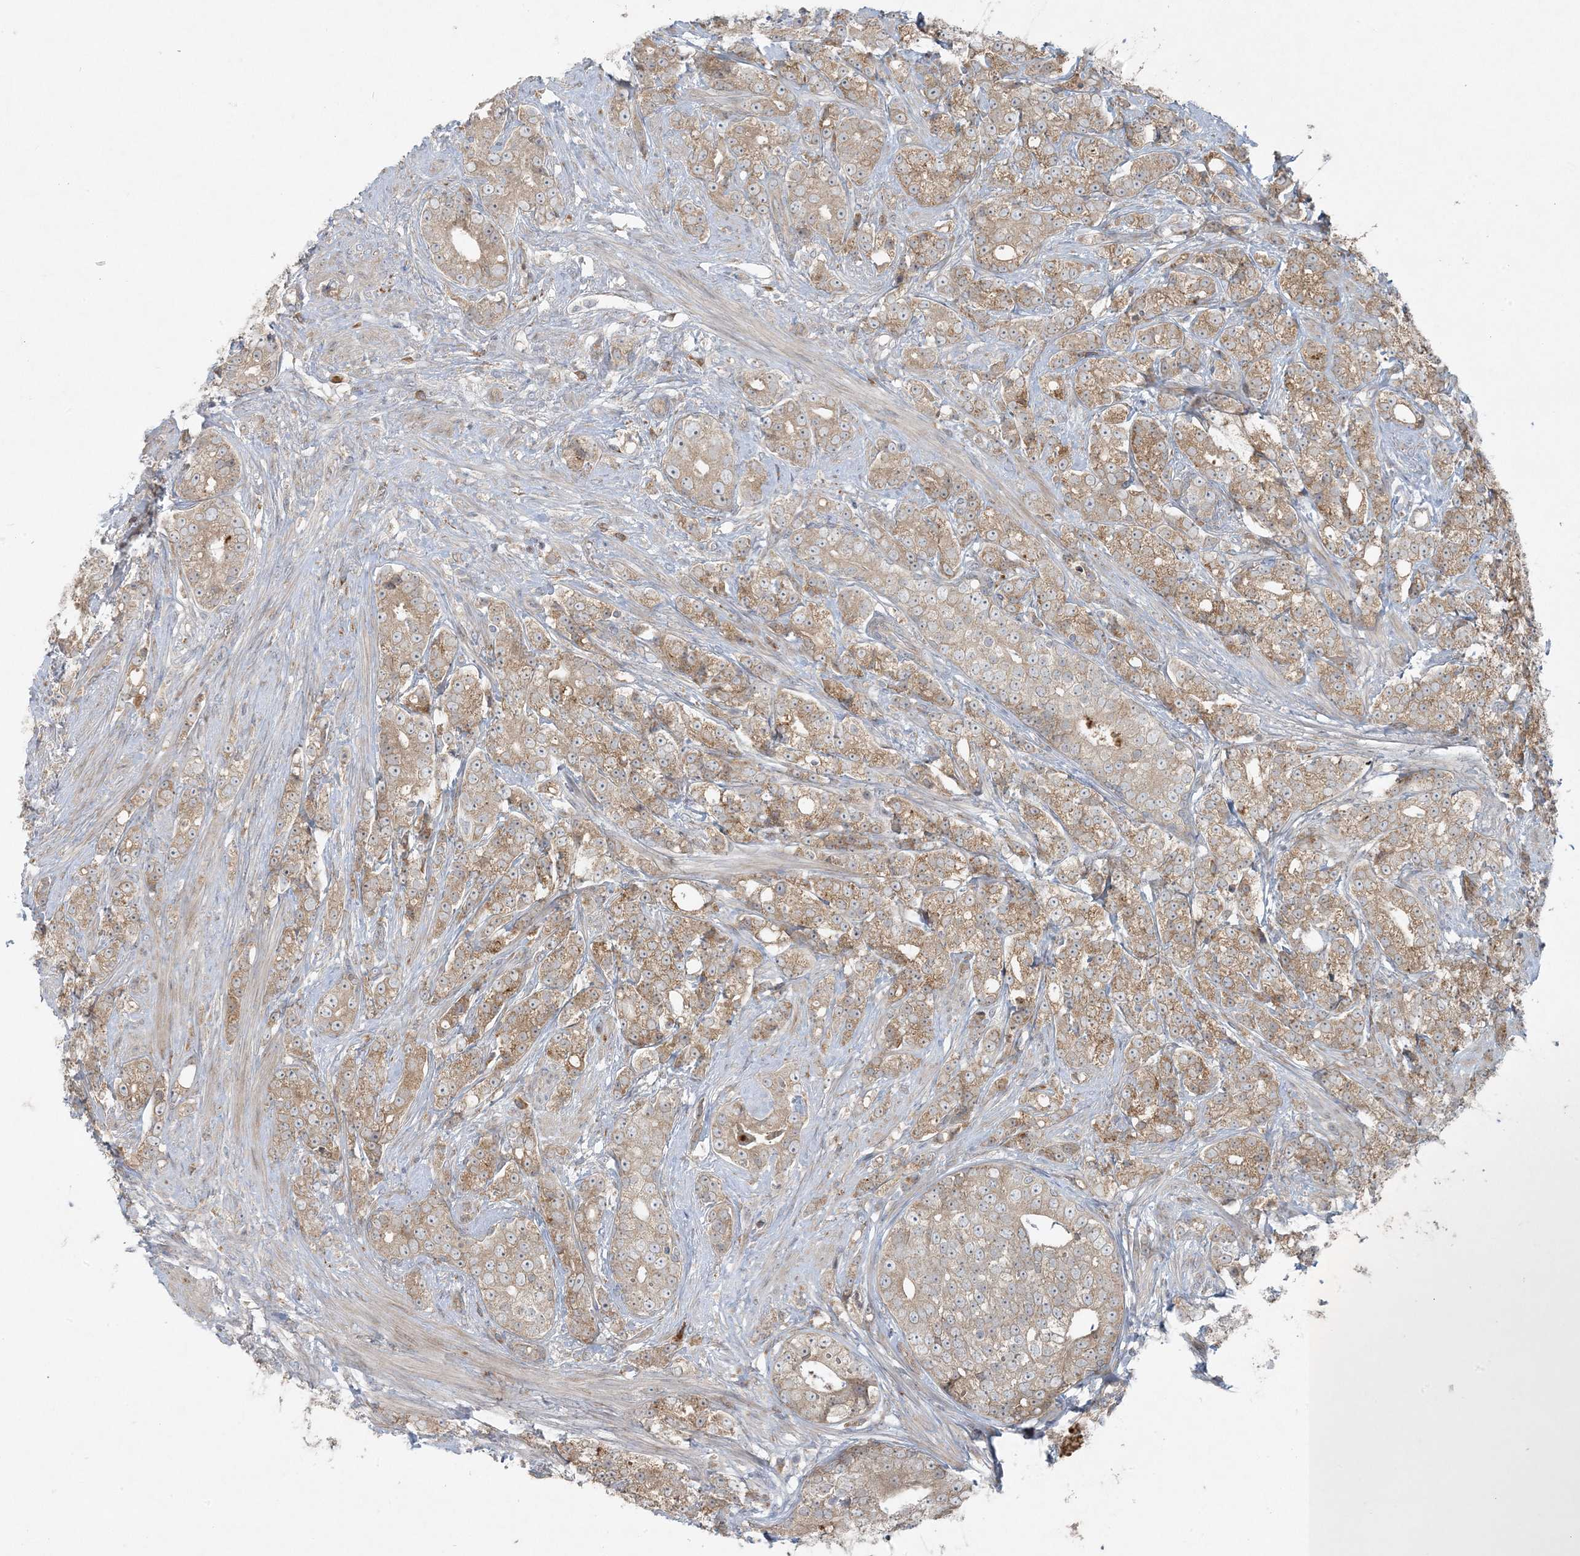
{"staining": {"intensity": "moderate", "quantity": ">75%", "location": "cytoplasmic/membranous"}, "tissue": "prostate cancer", "cell_type": "Tumor cells", "image_type": "cancer", "snomed": [{"axis": "morphology", "description": "Adenocarcinoma, High grade"}, {"axis": "topography", "description": "Prostate"}], "caption": "Moderate cytoplasmic/membranous staining for a protein is present in approximately >75% of tumor cells of prostate adenocarcinoma (high-grade) using immunohistochemistry (IHC).", "gene": "ZNF263", "patient": {"sex": "male", "age": 69}}